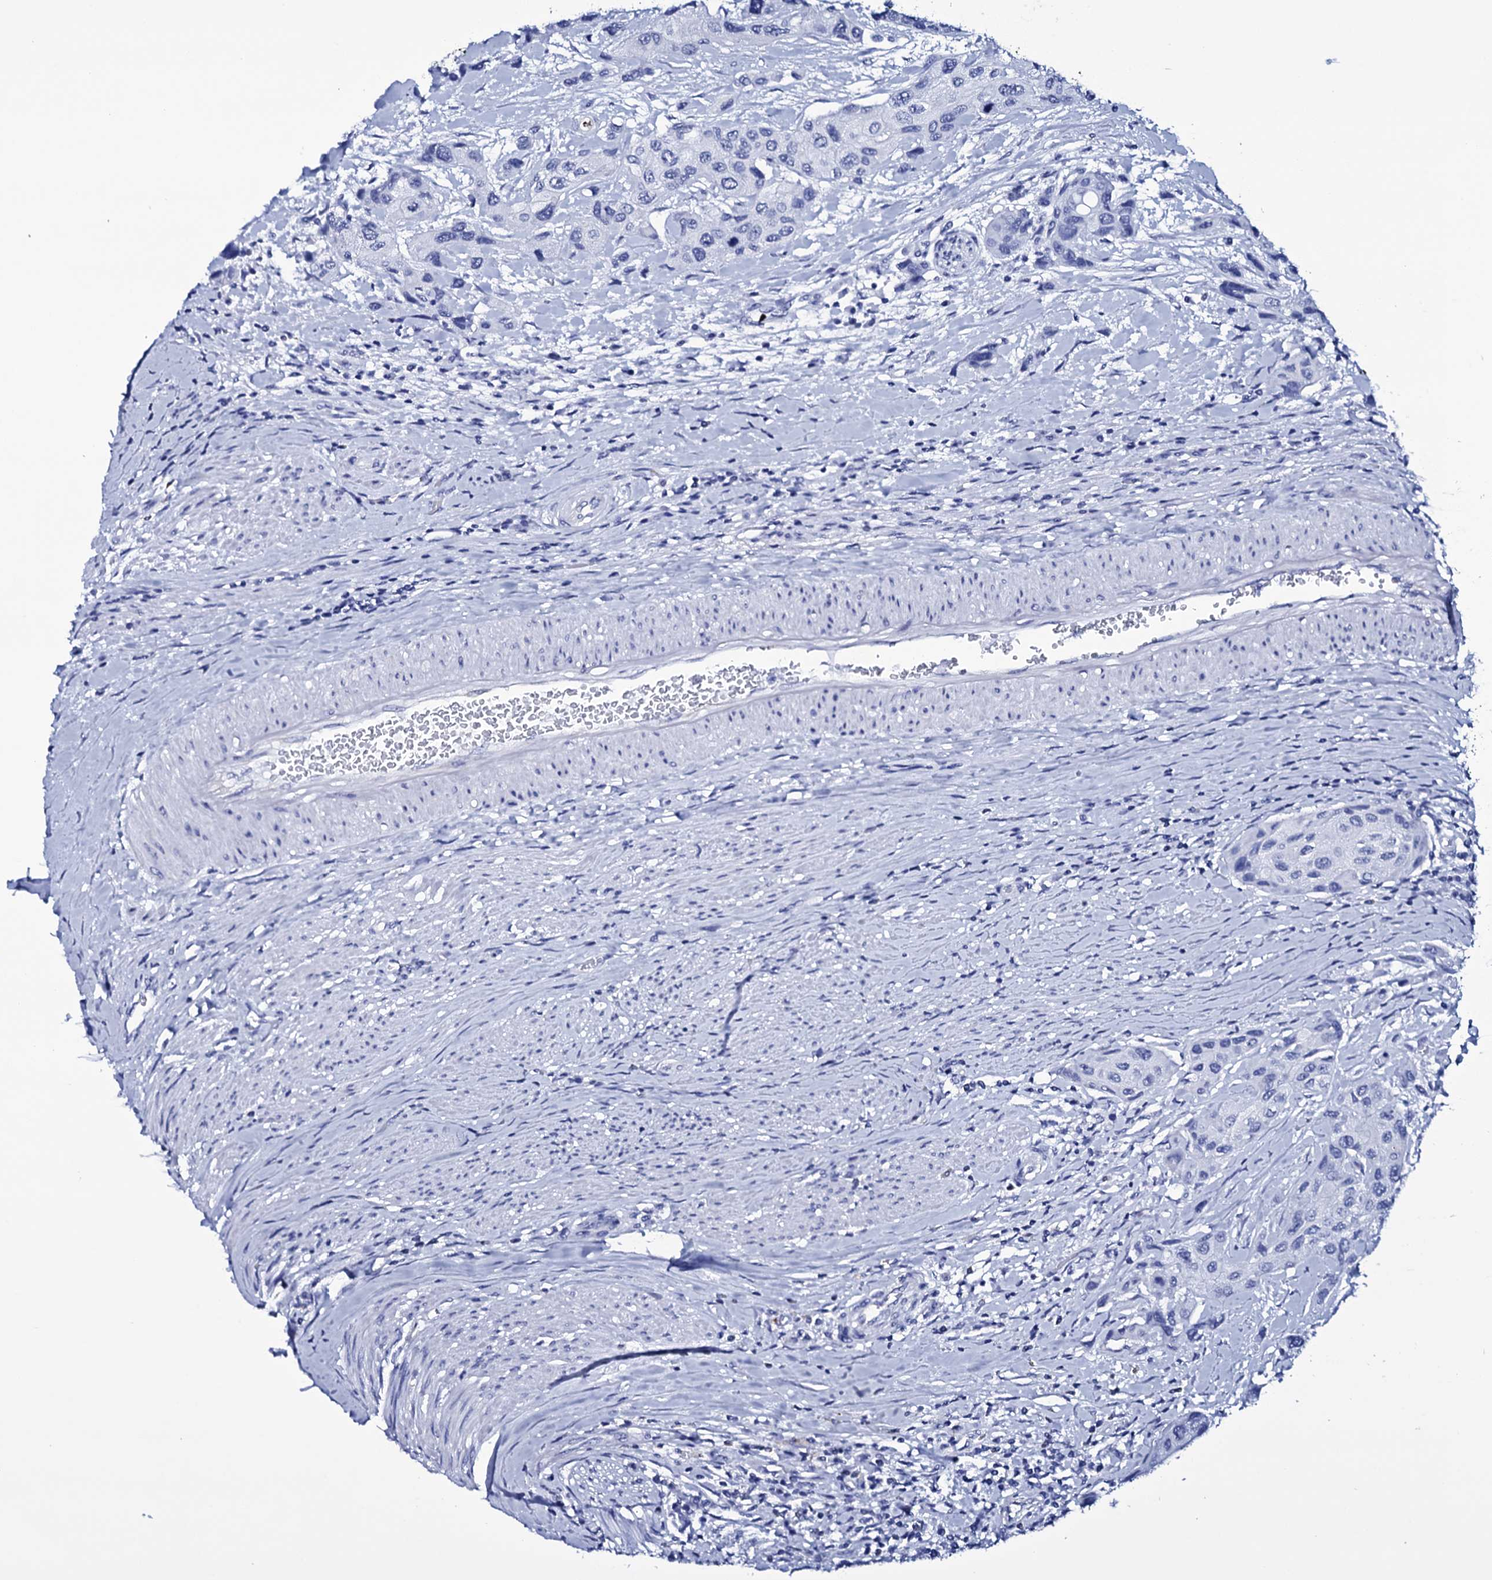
{"staining": {"intensity": "negative", "quantity": "none", "location": "none"}, "tissue": "urothelial cancer", "cell_type": "Tumor cells", "image_type": "cancer", "snomed": [{"axis": "morphology", "description": "Normal tissue, NOS"}, {"axis": "morphology", "description": "Urothelial carcinoma, High grade"}, {"axis": "topography", "description": "Vascular tissue"}, {"axis": "topography", "description": "Urinary bladder"}], "caption": "IHC of human urothelial cancer exhibits no staining in tumor cells.", "gene": "ITPRID2", "patient": {"sex": "female", "age": 56}}